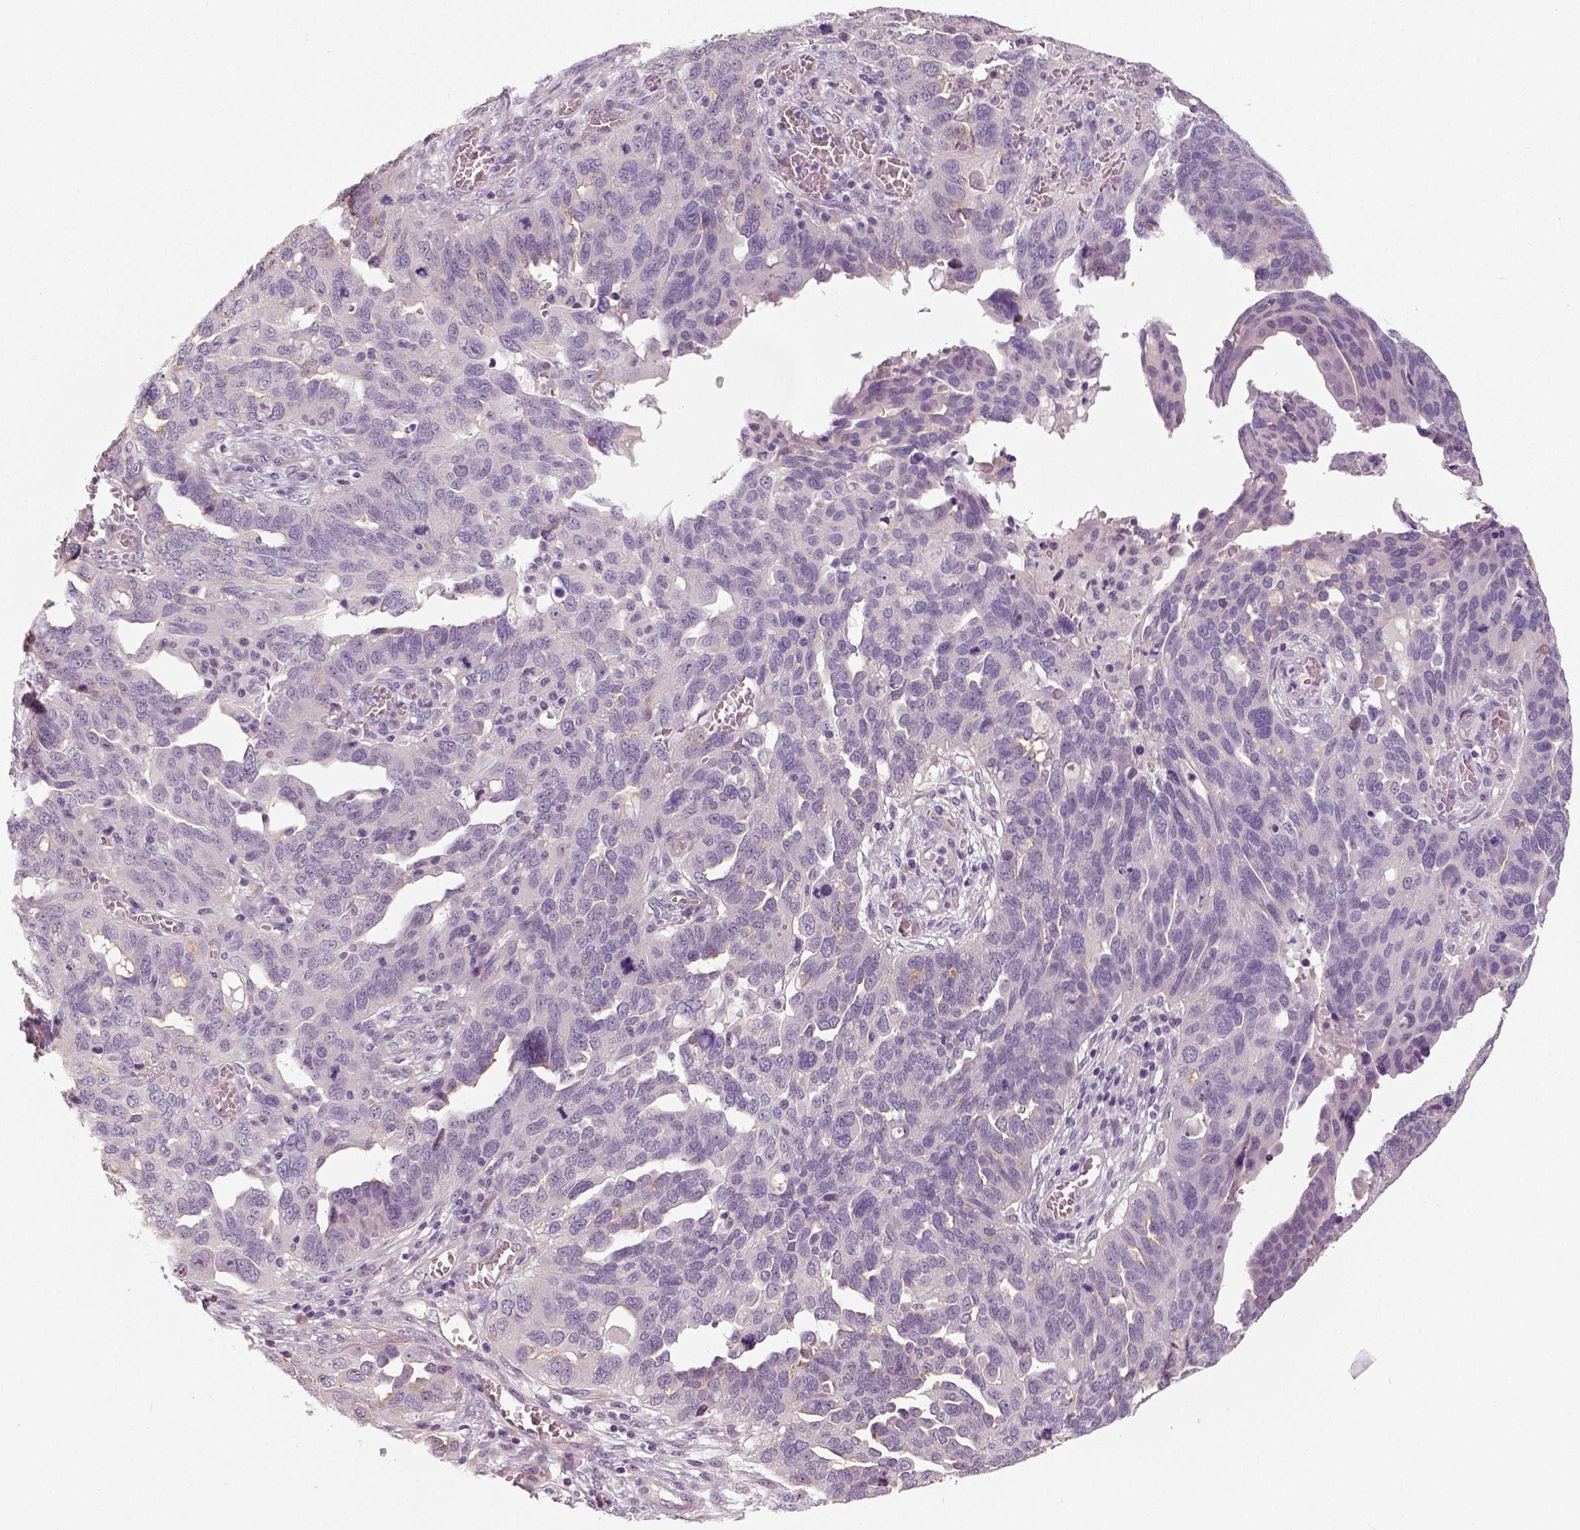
{"staining": {"intensity": "negative", "quantity": "none", "location": "none"}, "tissue": "ovarian cancer", "cell_type": "Tumor cells", "image_type": "cancer", "snomed": [{"axis": "morphology", "description": "Carcinoma, endometroid"}, {"axis": "topography", "description": "Soft tissue"}, {"axis": "topography", "description": "Ovary"}], "caption": "Endometroid carcinoma (ovarian) was stained to show a protein in brown. There is no significant expression in tumor cells.", "gene": "NECAB1", "patient": {"sex": "female", "age": 52}}